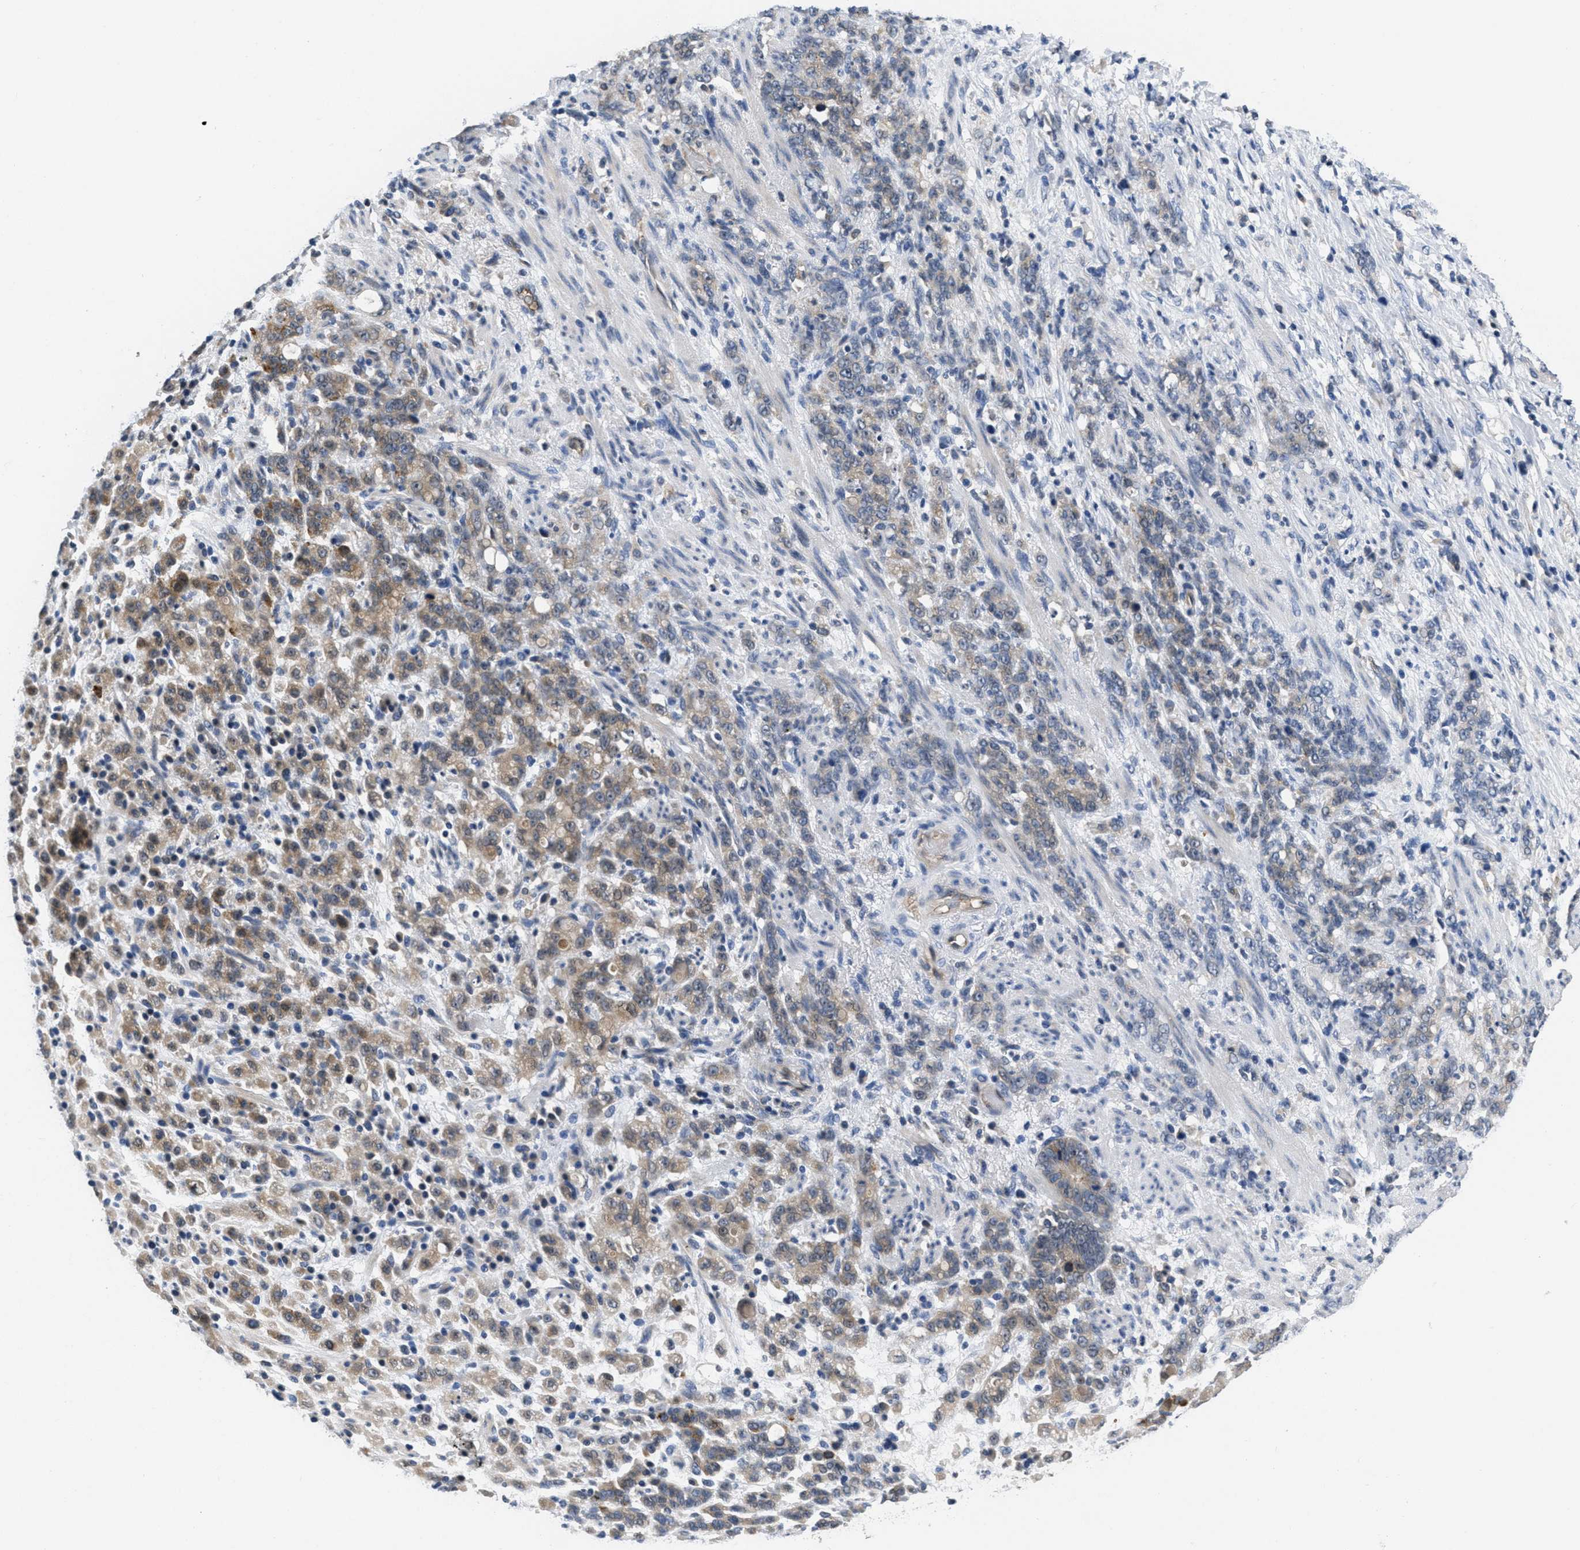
{"staining": {"intensity": "moderate", "quantity": ">75%", "location": "cytoplasmic/membranous"}, "tissue": "stomach cancer", "cell_type": "Tumor cells", "image_type": "cancer", "snomed": [{"axis": "morphology", "description": "Adenocarcinoma, NOS"}, {"axis": "topography", "description": "Stomach, lower"}], "caption": "Stomach adenocarcinoma tissue exhibits moderate cytoplasmic/membranous positivity in about >75% of tumor cells, visualized by immunohistochemistry.", "gene": "ANGPT1", "patient": {"sex": "male", "age": 88}}